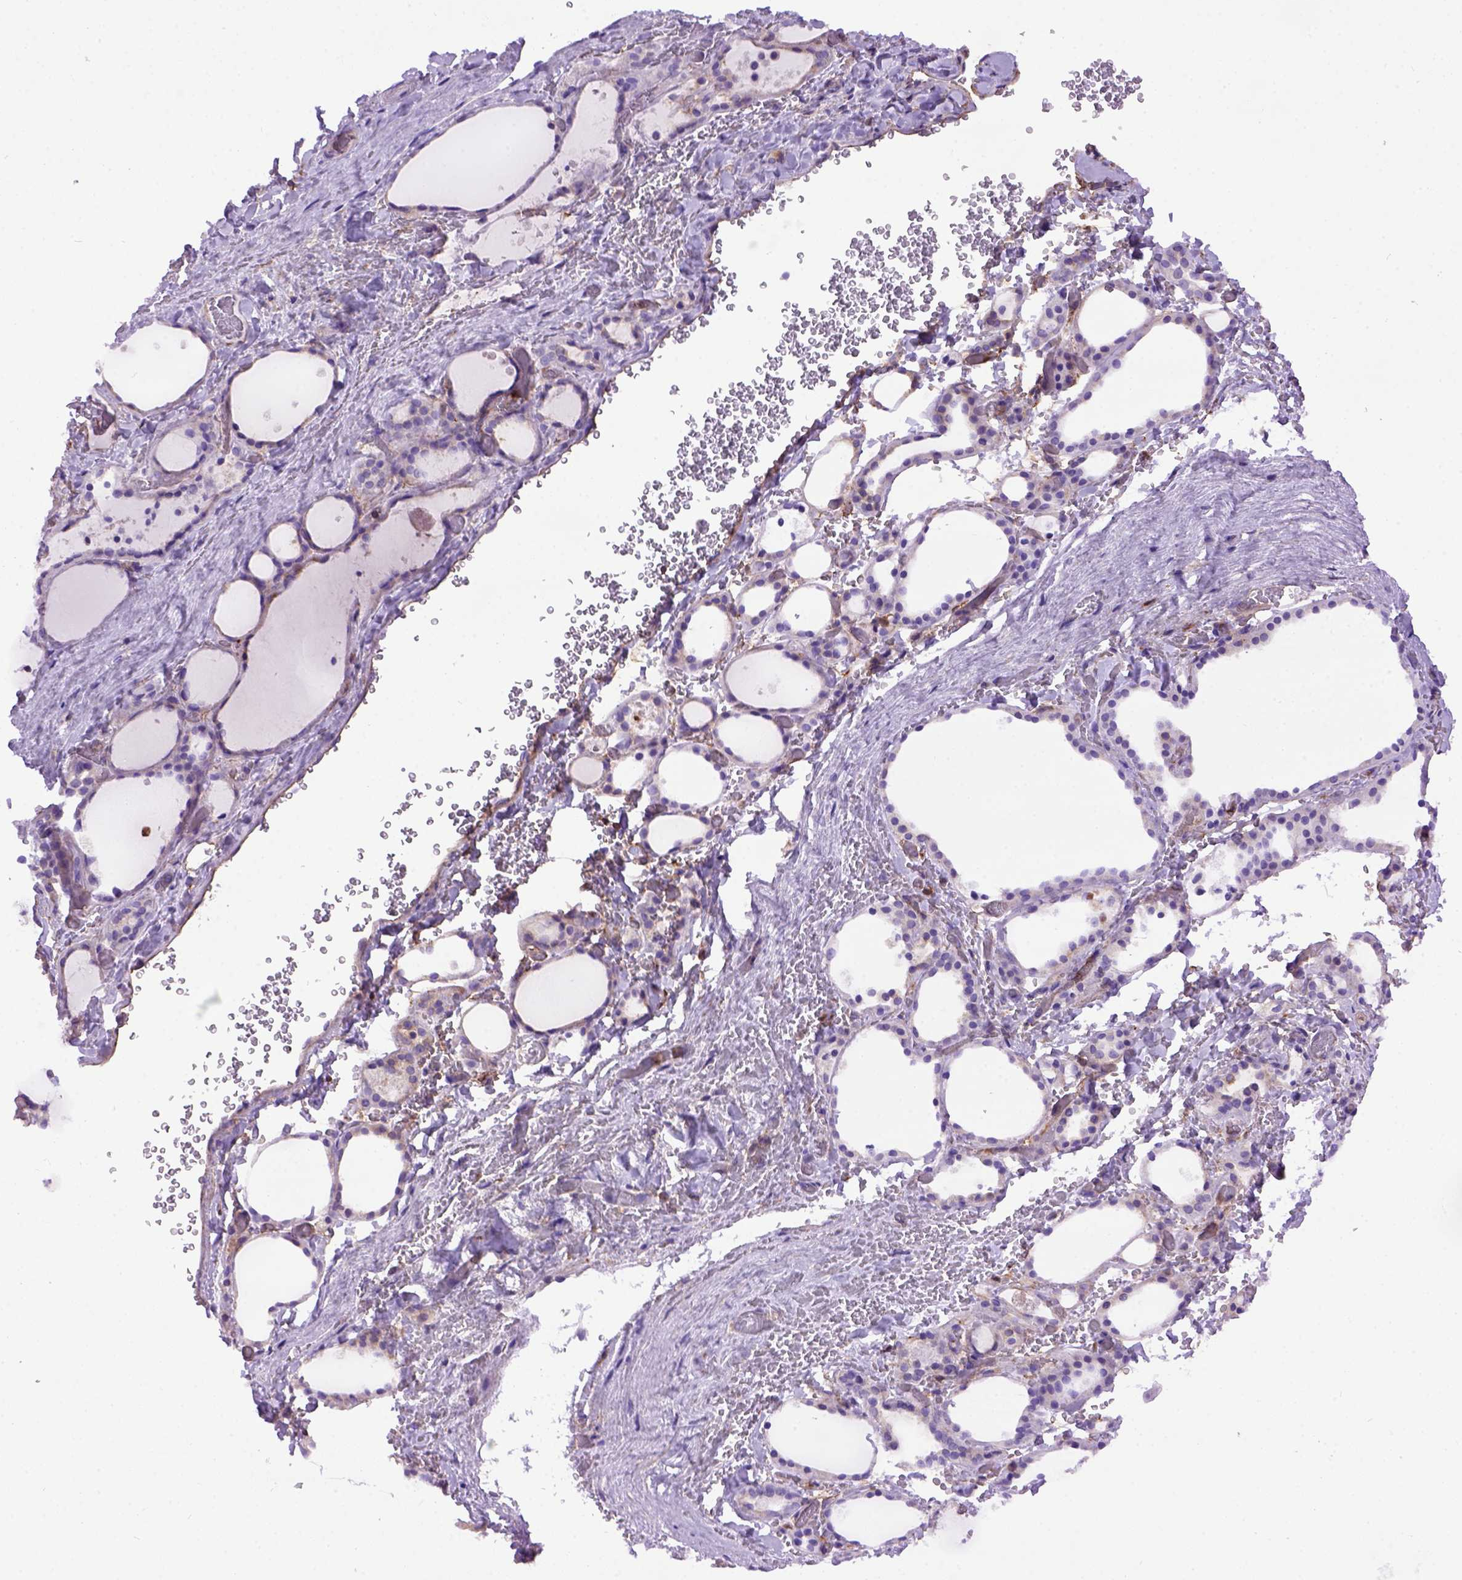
{"staining": {"intensity": "negative", "quantity": "none", "location": "none"}, "tissue": "thyroid gland", "cell_type": "Glandular cells", "image_type": "normal", "snomed": [{"axis": "morphology", "description": "Normal tissue, NOS"}, {"axis": "topography", "description": "Thyroid gland"}], "caption": "Protein analysis of benign thyroid gland reveals no significant staining in glandular cells.", "gene": "MVP", "patient": {"sex": "female", "age": 36}}